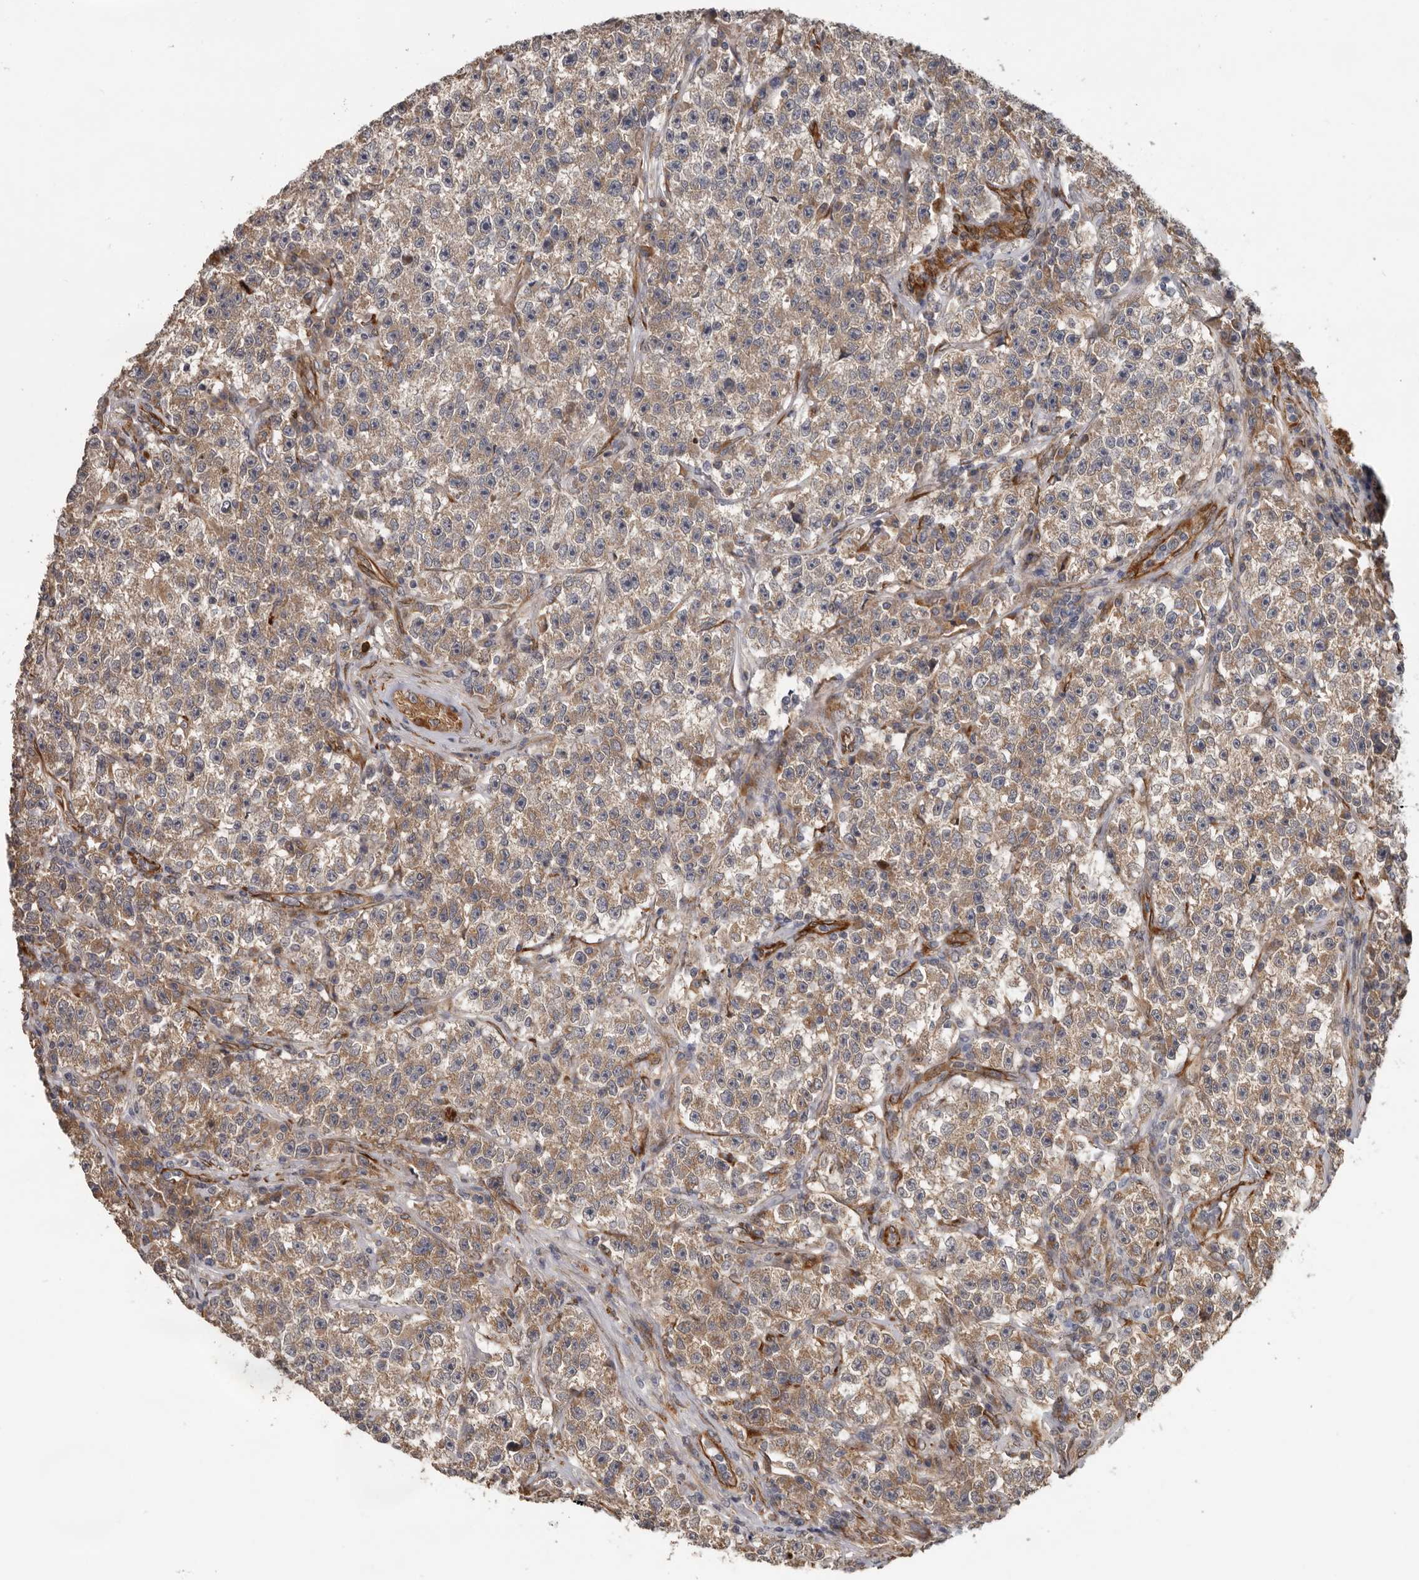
{"staining": {"intensity": "weak", "quantity": ">75%", "location": "cytoplasmic/membranous"}, "tissue": "testis cancer", "cell_type": "Tumor cells", "image_type": "cancer", "snomed": [{"axis": "morphology", "description": "Seminoma, NOS"}, {"axis": "topography", "description": "Testis"}], "caption": "A micrograph of human seminoma (testis) stained for a protein demonstrates weak cytoplasmic/membranous brown staining in tumor cells. The protein is shown in brown color, while the nuclei are stained blue.", "gene": "MTF1", "patient": {"sex": "male", "age": 22}}